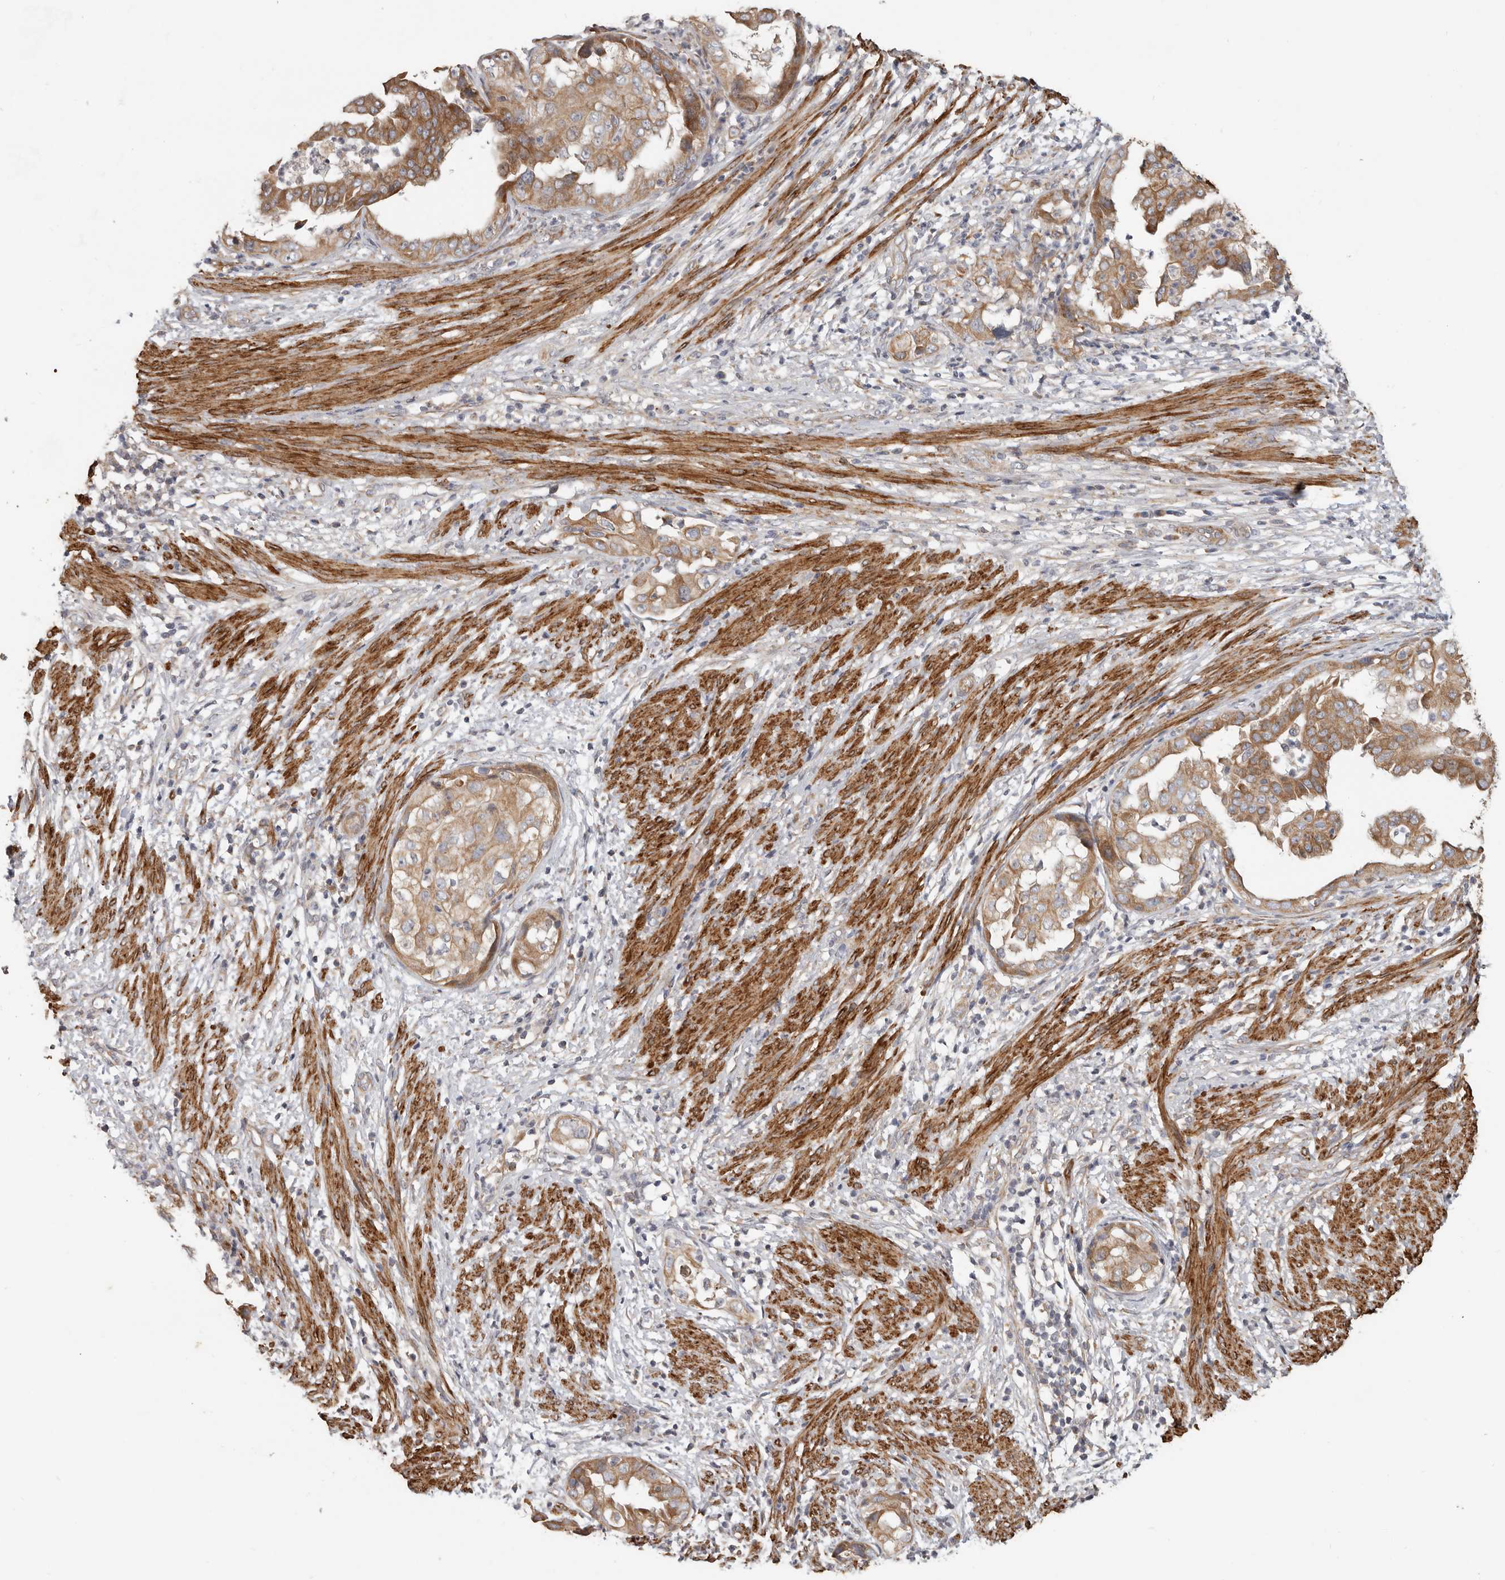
{"staining": {"intensity": "moderate", "quantity": ">75%", "location": "cytoplasmic/membranous"}, "tissue": "endometrial cancer", "cell_type": "Tumor cells", "image_type": "cancer", "snomed": [{"axis": "morphology", "description": "Adenocarcinoma, NOS"}, {"axis": "topography", "description": "Endometrium"}], "caption": "A medium amount of moderate cytoplasmic/membranous expression is present in approximately >75% of tumor cells in endometrial cancer tissue. The protein of interest is shown in brown color, while the nuclei are stained blue.", "gene": "UNK", "patient": {"sex": "female", "age": 85}}